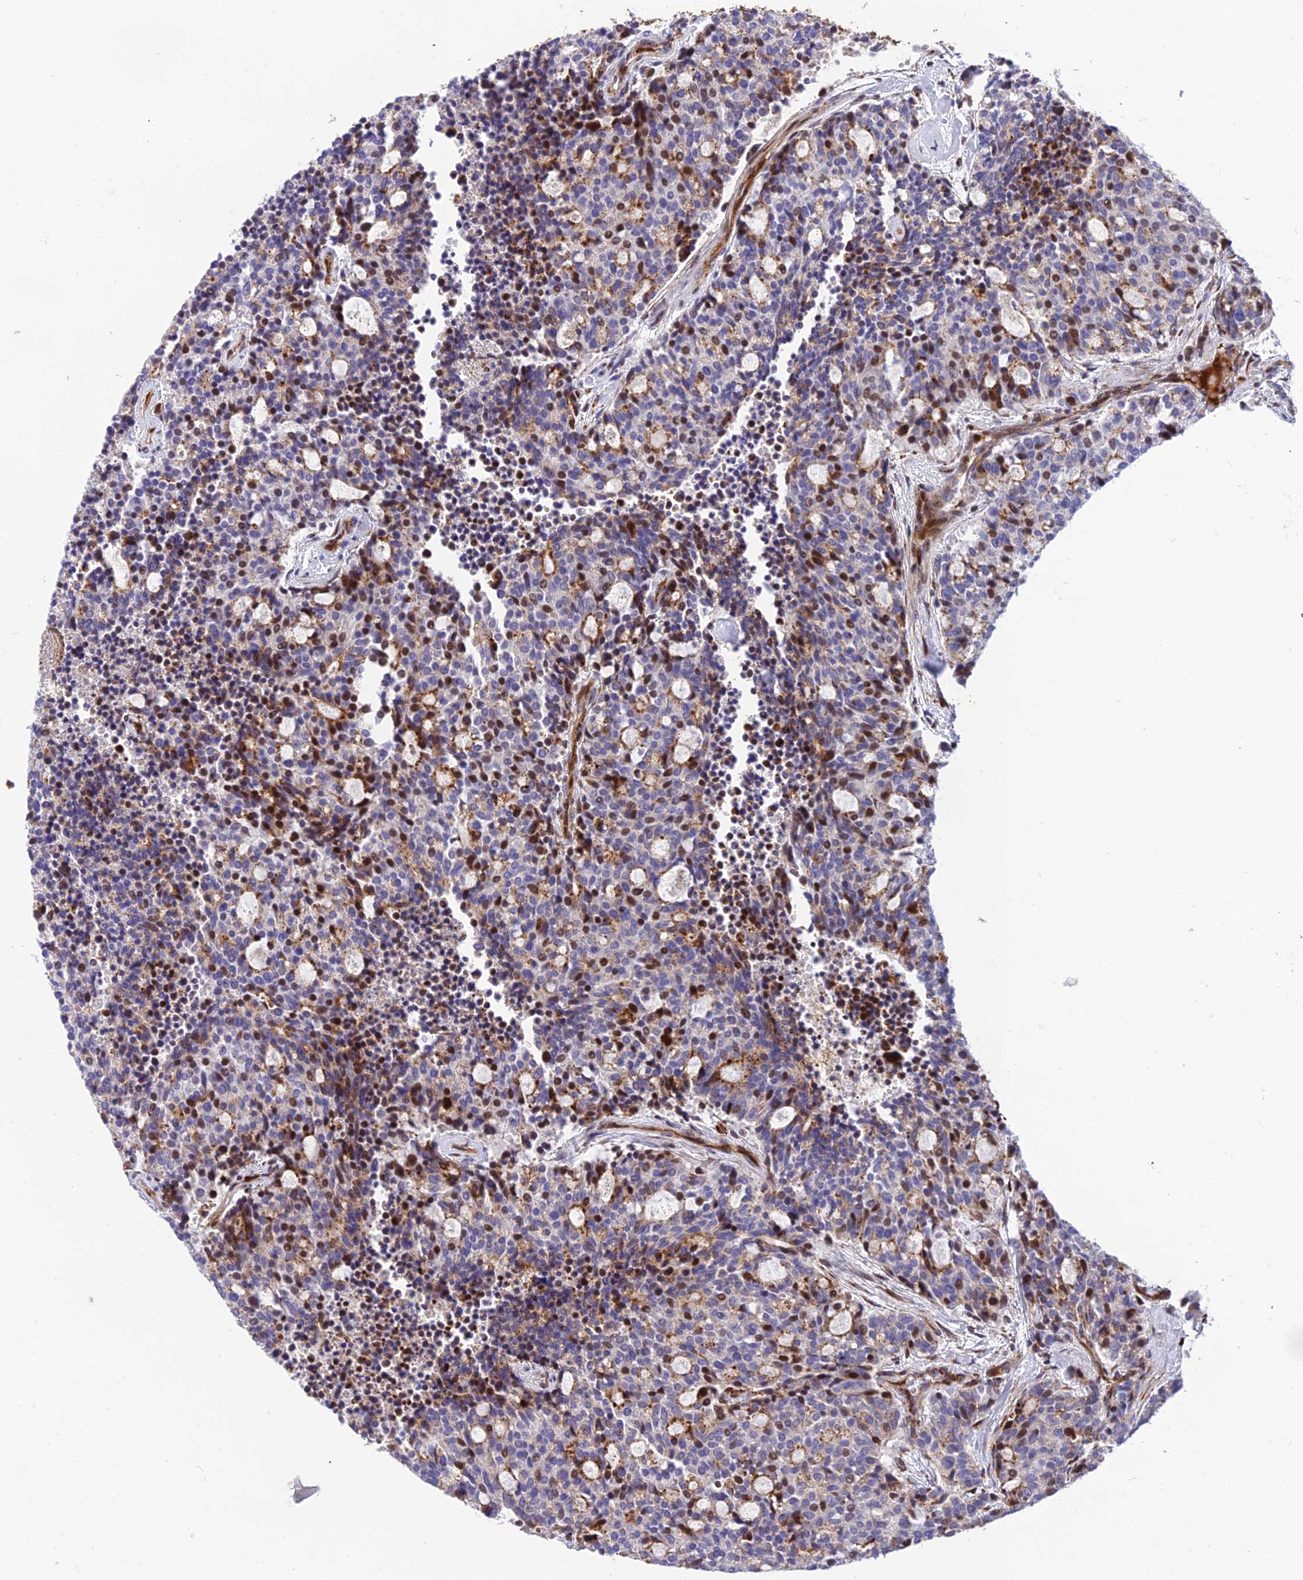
{"staining": {"intensity": "moderate", "quantity": "<25%", "location": "nuclear"}, "tissue": "carcinoid", "cell_type": "Tumor cells", "image_type": "cancer", "snomed": [{"axis": "morphology", "description": "Carcinoid, malignant, NOS"}, {"axis": "topography", "description": "Pancreas"}], "caption": "High-power microscopy captured an immunohistochemistry micrograph of malignant carcinoid, revealing moderate nuclear positivity in about <25% of tumor cells.", "gene": "CPSF4L", "patient": {"sex": "female", "age": 54}}